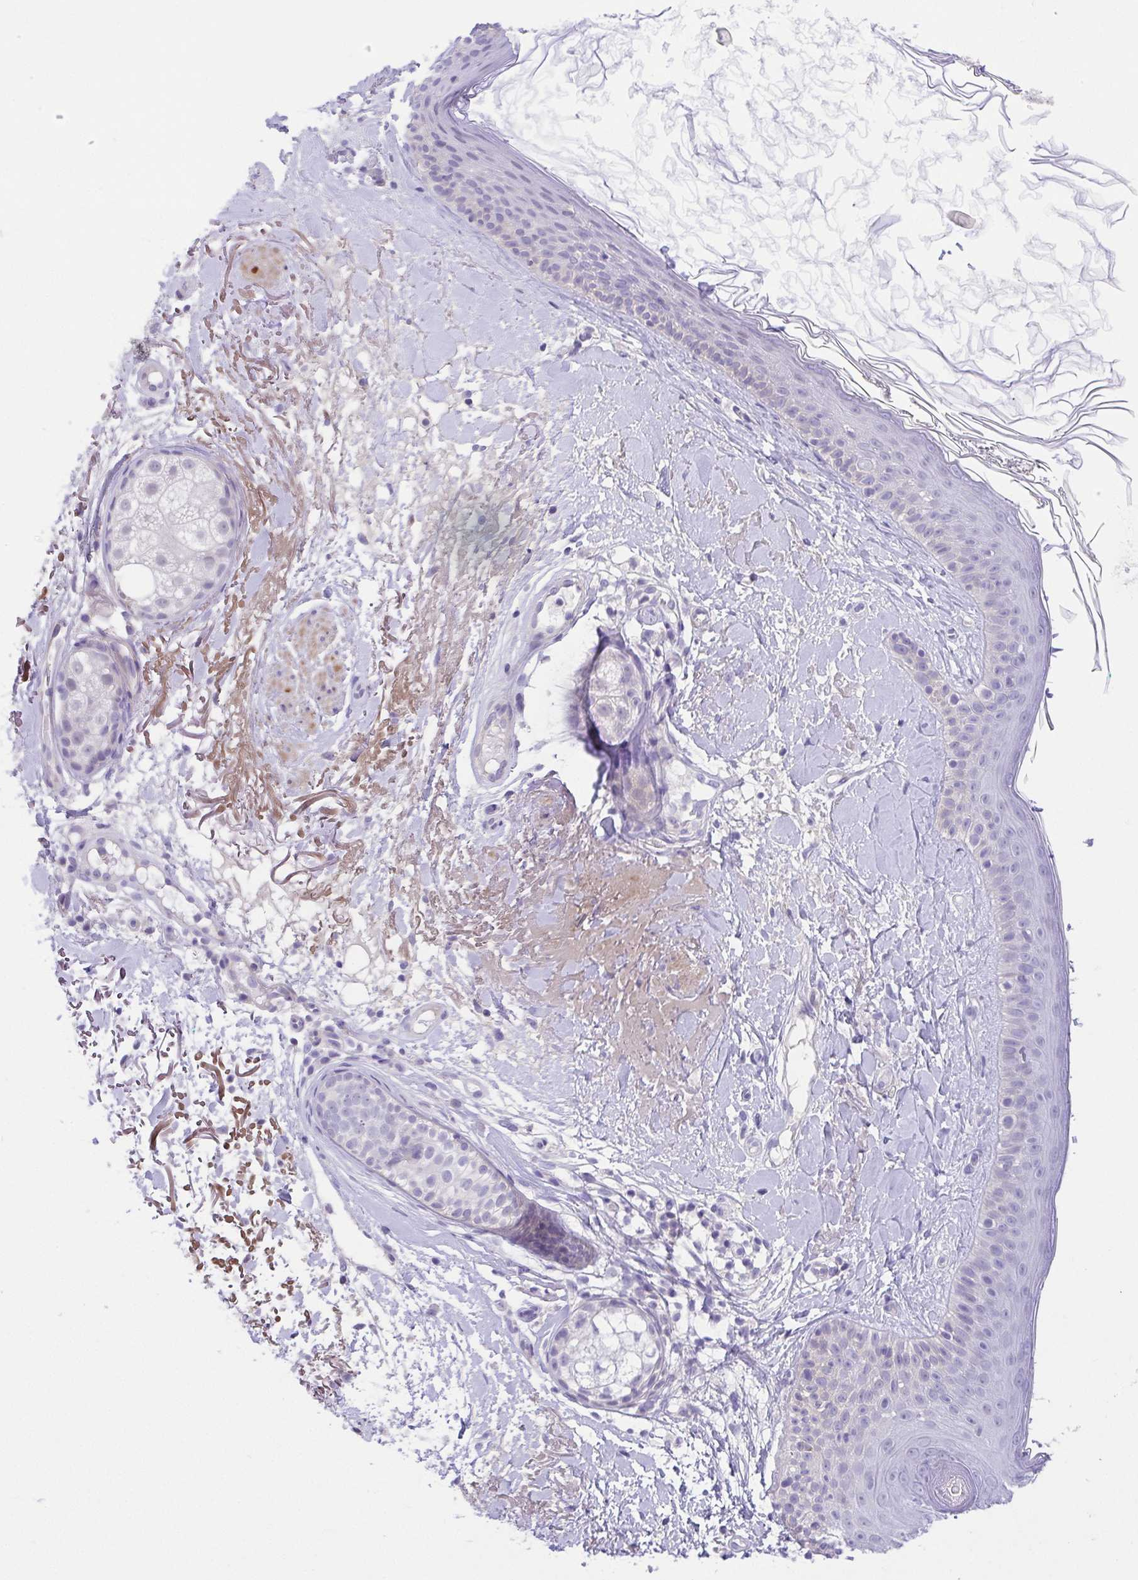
{"staining": {"intensity": "negative", "quantity": "none", "location": "none"}, "tissue": "skin", "cell_type": "Fibroblasts", "image_type": "normal", "snomed": [{"axis": "morphology", "description": "Normal tissue, NOS"}, {"axis": "topography", "description": "Skin"}], "caption": "Human skin stained for a protein using IHC reveals no expression in fibroblasts.", "gene": "PRR14L", "patient": {"sex": "male", "age": 73}}